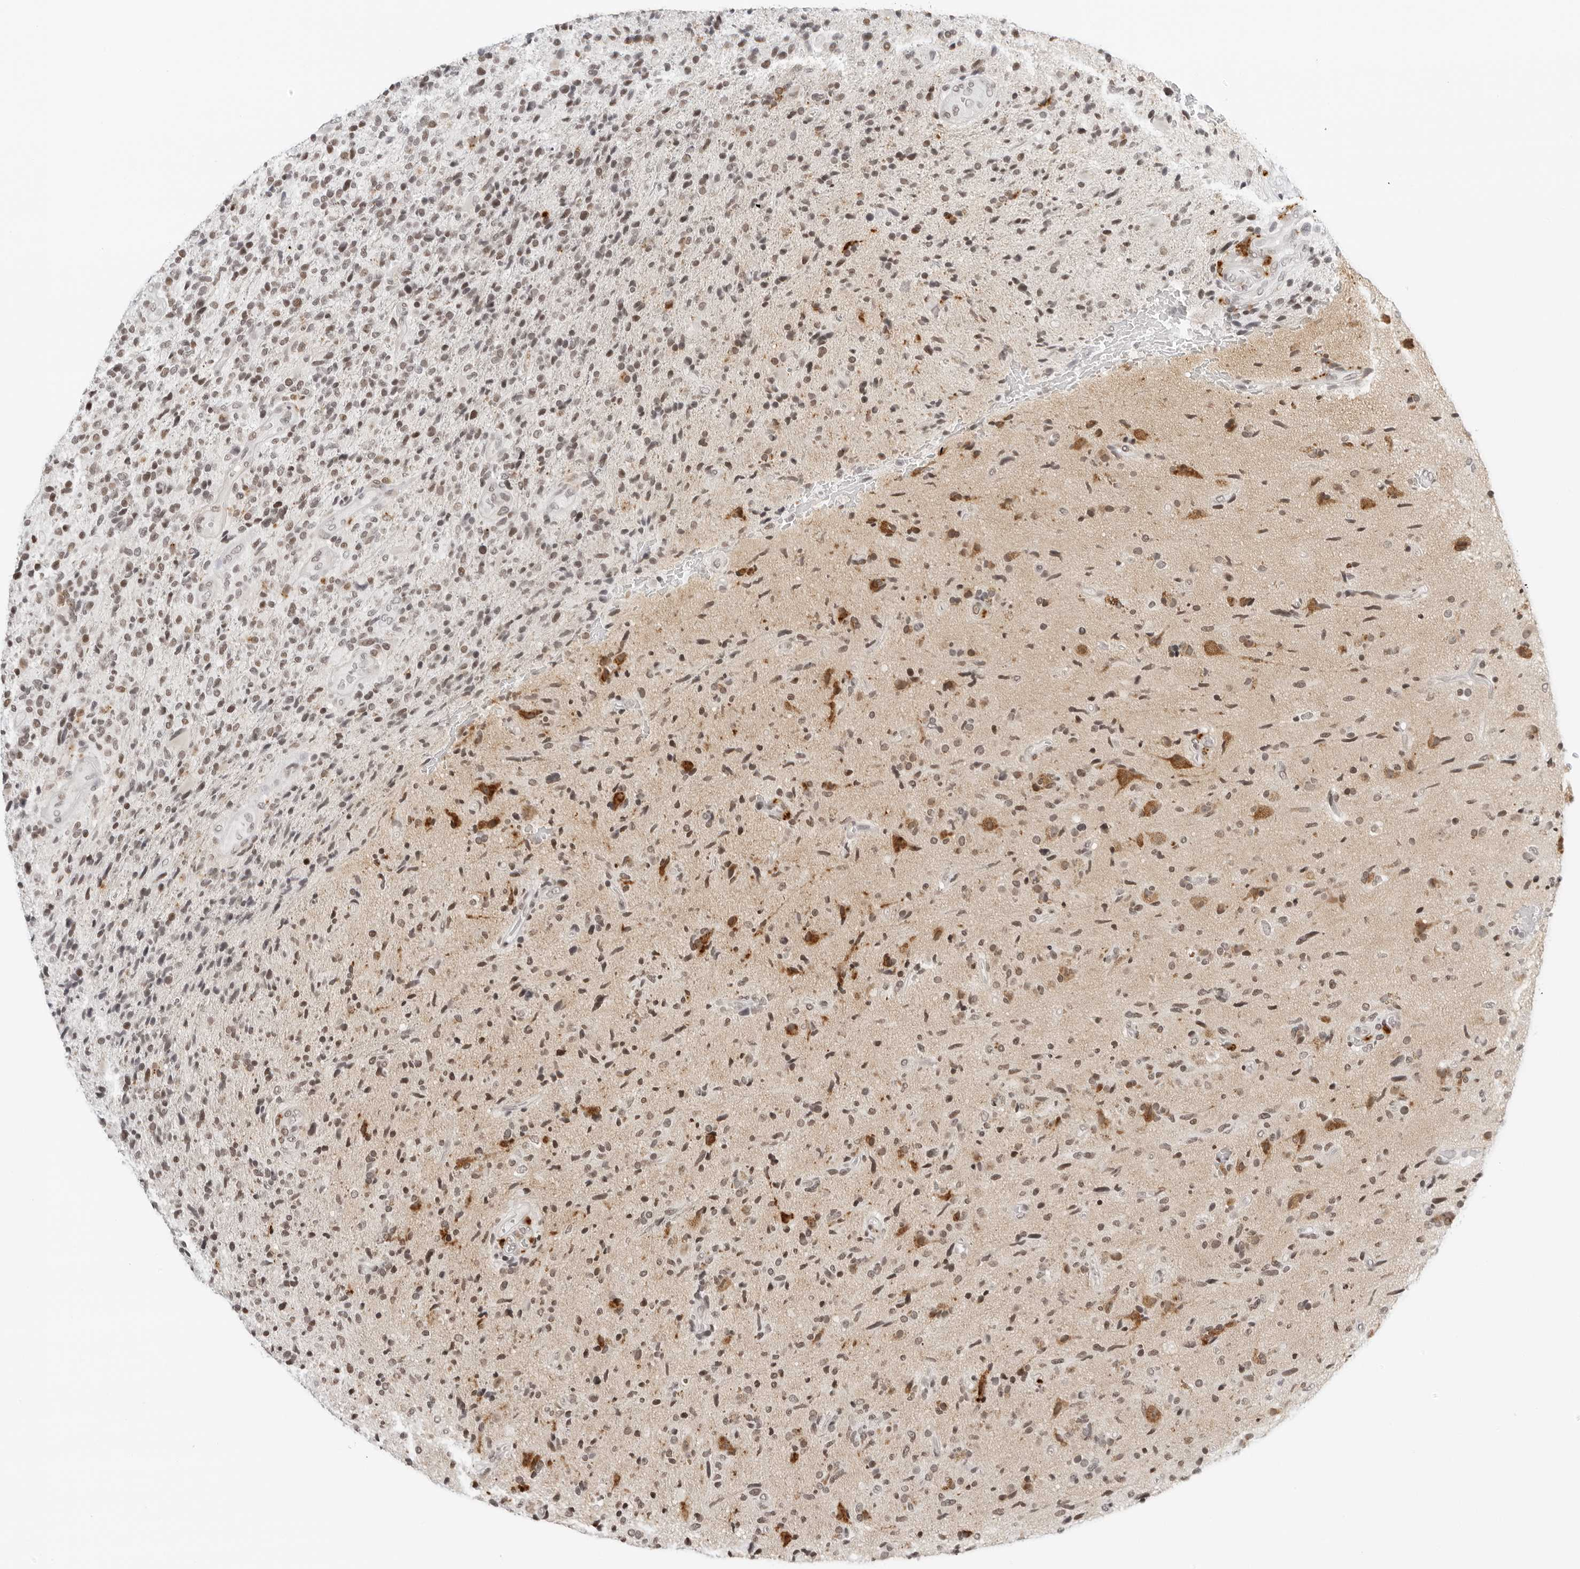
{"staining": {"intensity": "moderate", "quantity": ">75%", "location": "nuclear"}, "tissue": "glioma", "cell_type": "Tumor cells", "image_type": "cancer", "snomed": [{"axis": "morphology", "description": "Glioma, malignant, High grade"}, {"axis": "topography", "description": "Brain"}], "caption": "Moderate nuclear positivity for a protein is identified in approximately >75% of tumor cells of glioma using immunohistochemistry (IHC).", "gene": "MSH6", "patient": {"sex": "male", "age": 72}}